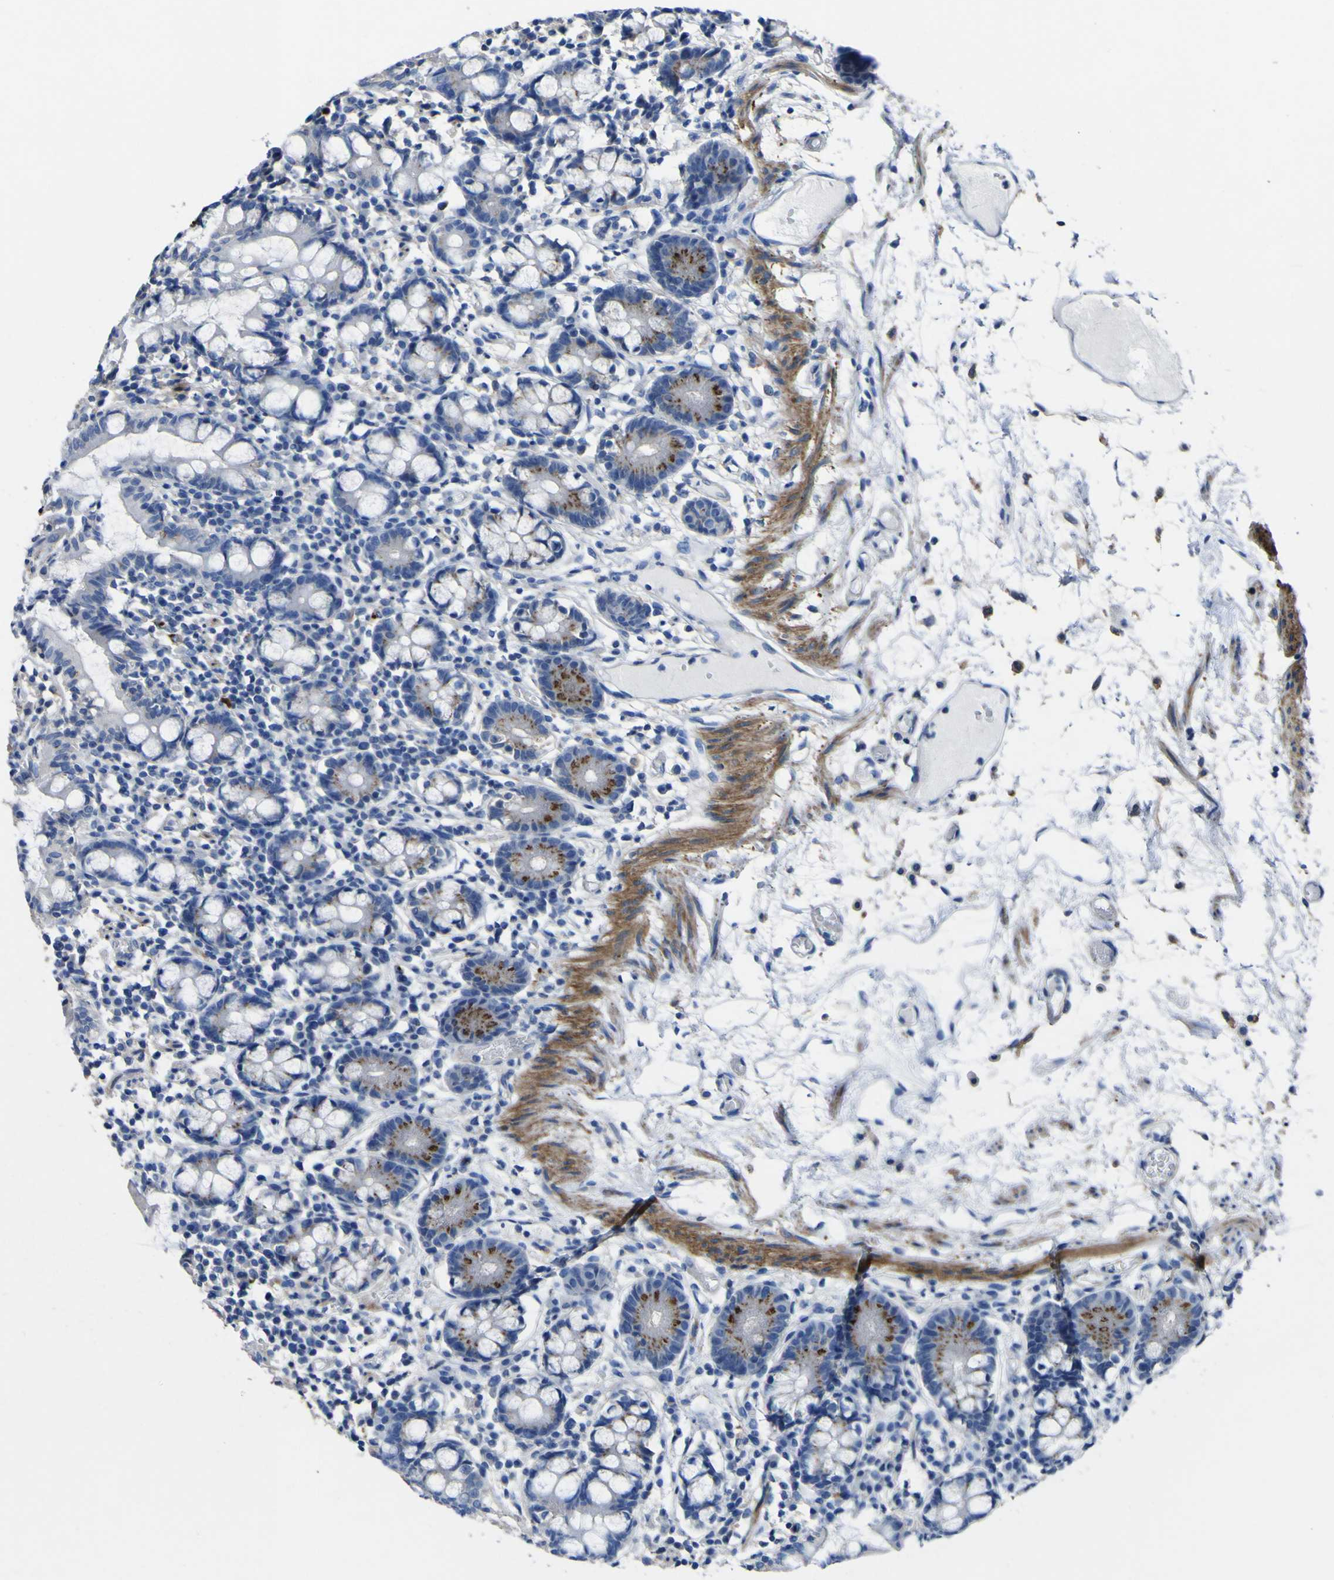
{"staining": {"intensity": "strong", "quantity": "<25%", "location": "cytoplasmic/membranous"}, "tissue": "small intestine", "cell_type": "Glandular cells", "image_type": "normal", "snomed": [{"axis": "morphology", "description": "Normal tissue, NOS"}, {"axis": "morphology", "description": "Cystadenocarcinoma, serous, Metastatic site"}, {"axis": "topography", "description": "Small intestine"}], "caption": "Protein staining shows strong cytoplasmic/membranous expression in about <25% of glandular cells in normal small intestine. The protein of interest is shown in brown color, while the nuclei are stained blue.", "gene": "AGO4", "patient": {"sex": "female", "age": 61}}